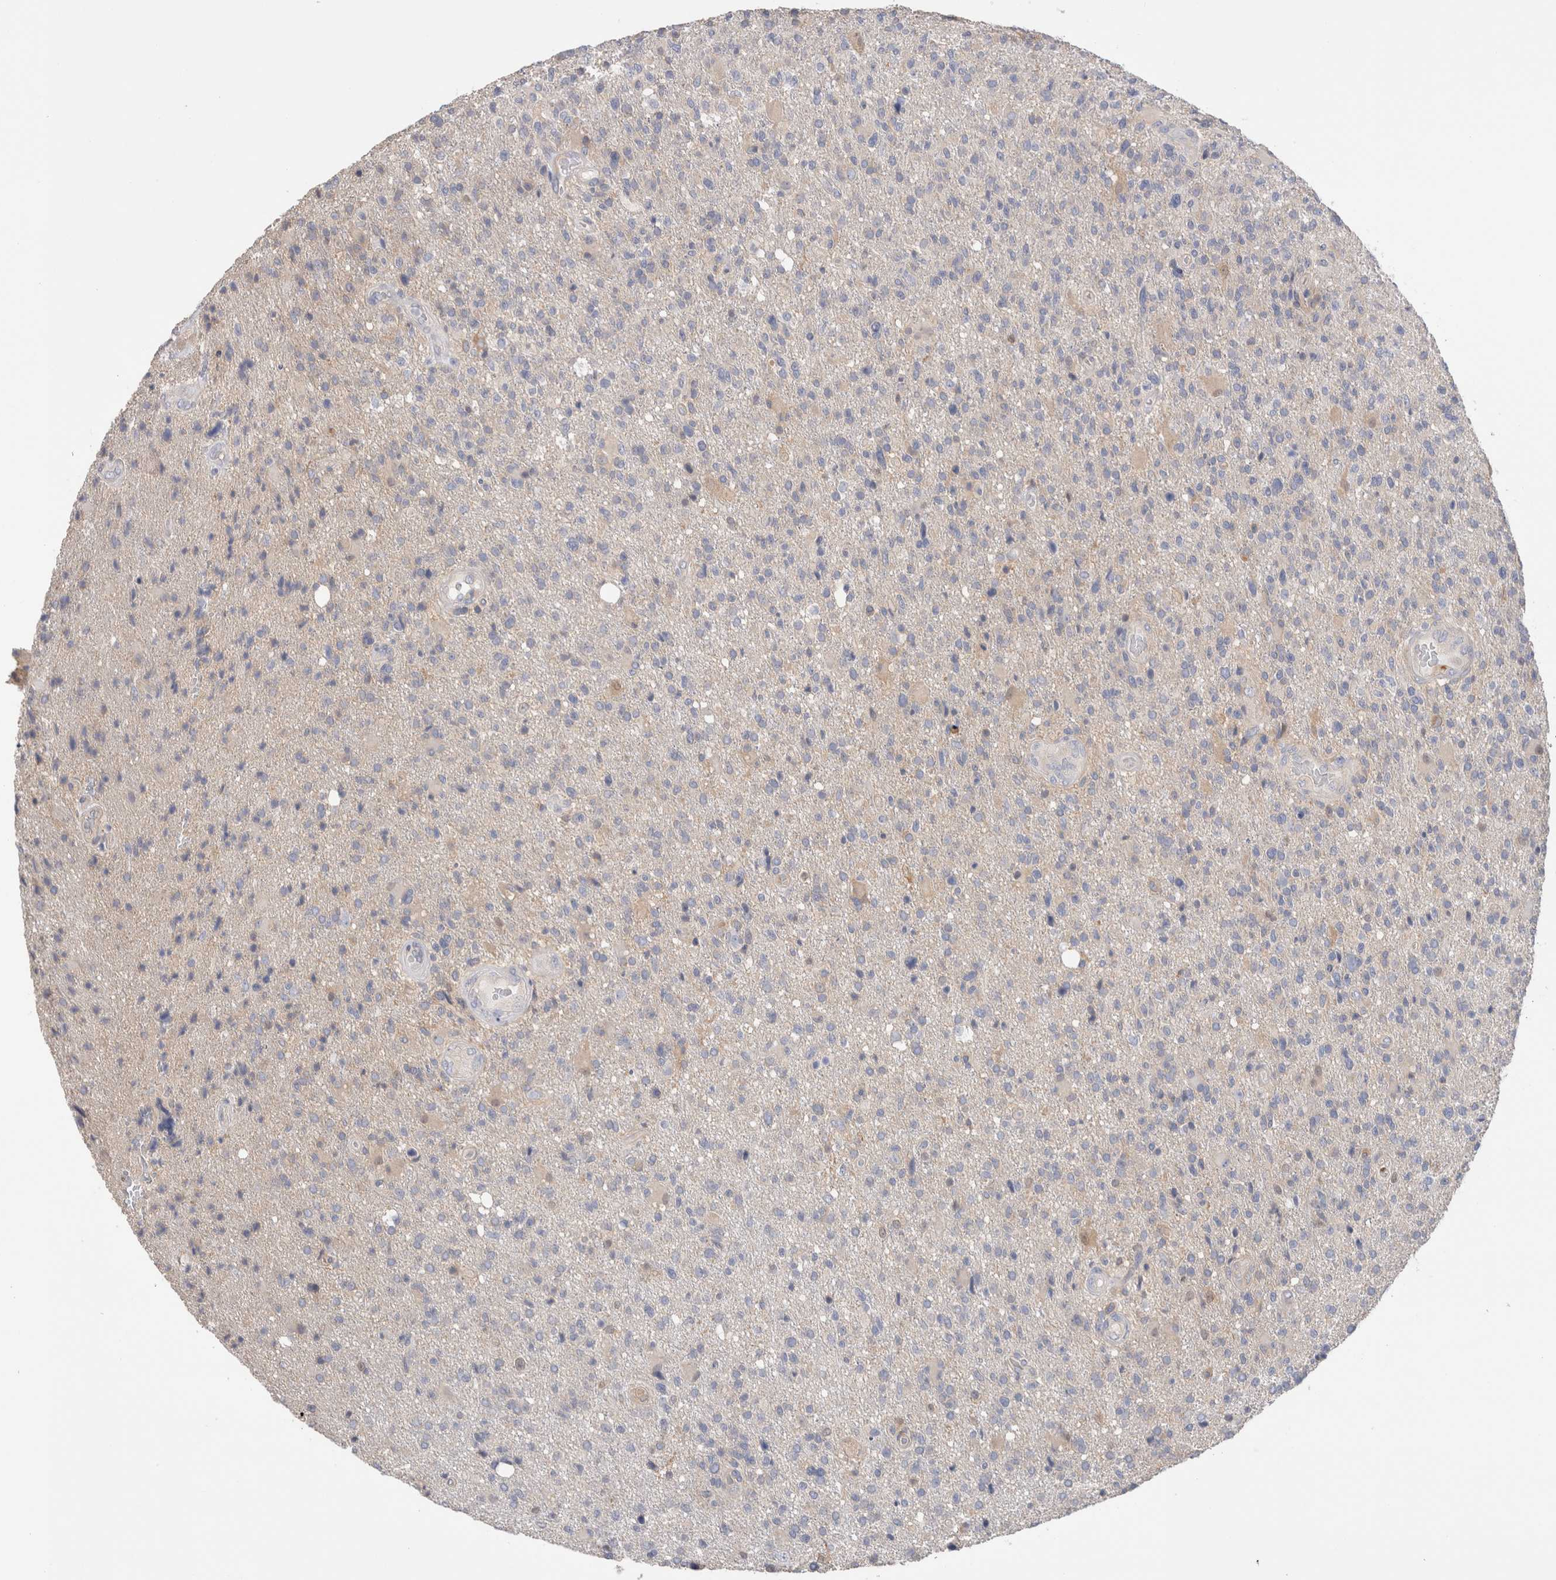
{"staining": {"intensity": "negative", "quantity": "none", "location": "none"}, "tissue": "glioma", "cell_type": "Tumor cells", "image_type": "cancer", "snomed": [{"axis": "morphology", "description": "Glioma, malignant, High grade"}, {"axis": "topography", "description": "Brain"}], "caption": "IHC micrograph of neoplastic tissue: human malignant glioma (high-grade) stained with DAB reveals no significant protein positivity in tumor cells. The staining was performed using DAB to visualize the protein expression in brown, while the nuclei were stained in blue with hematoxylin (Magnification: 20x).", "gene": "CAPN2", "patient": {"sex": "male", "age": 72}}